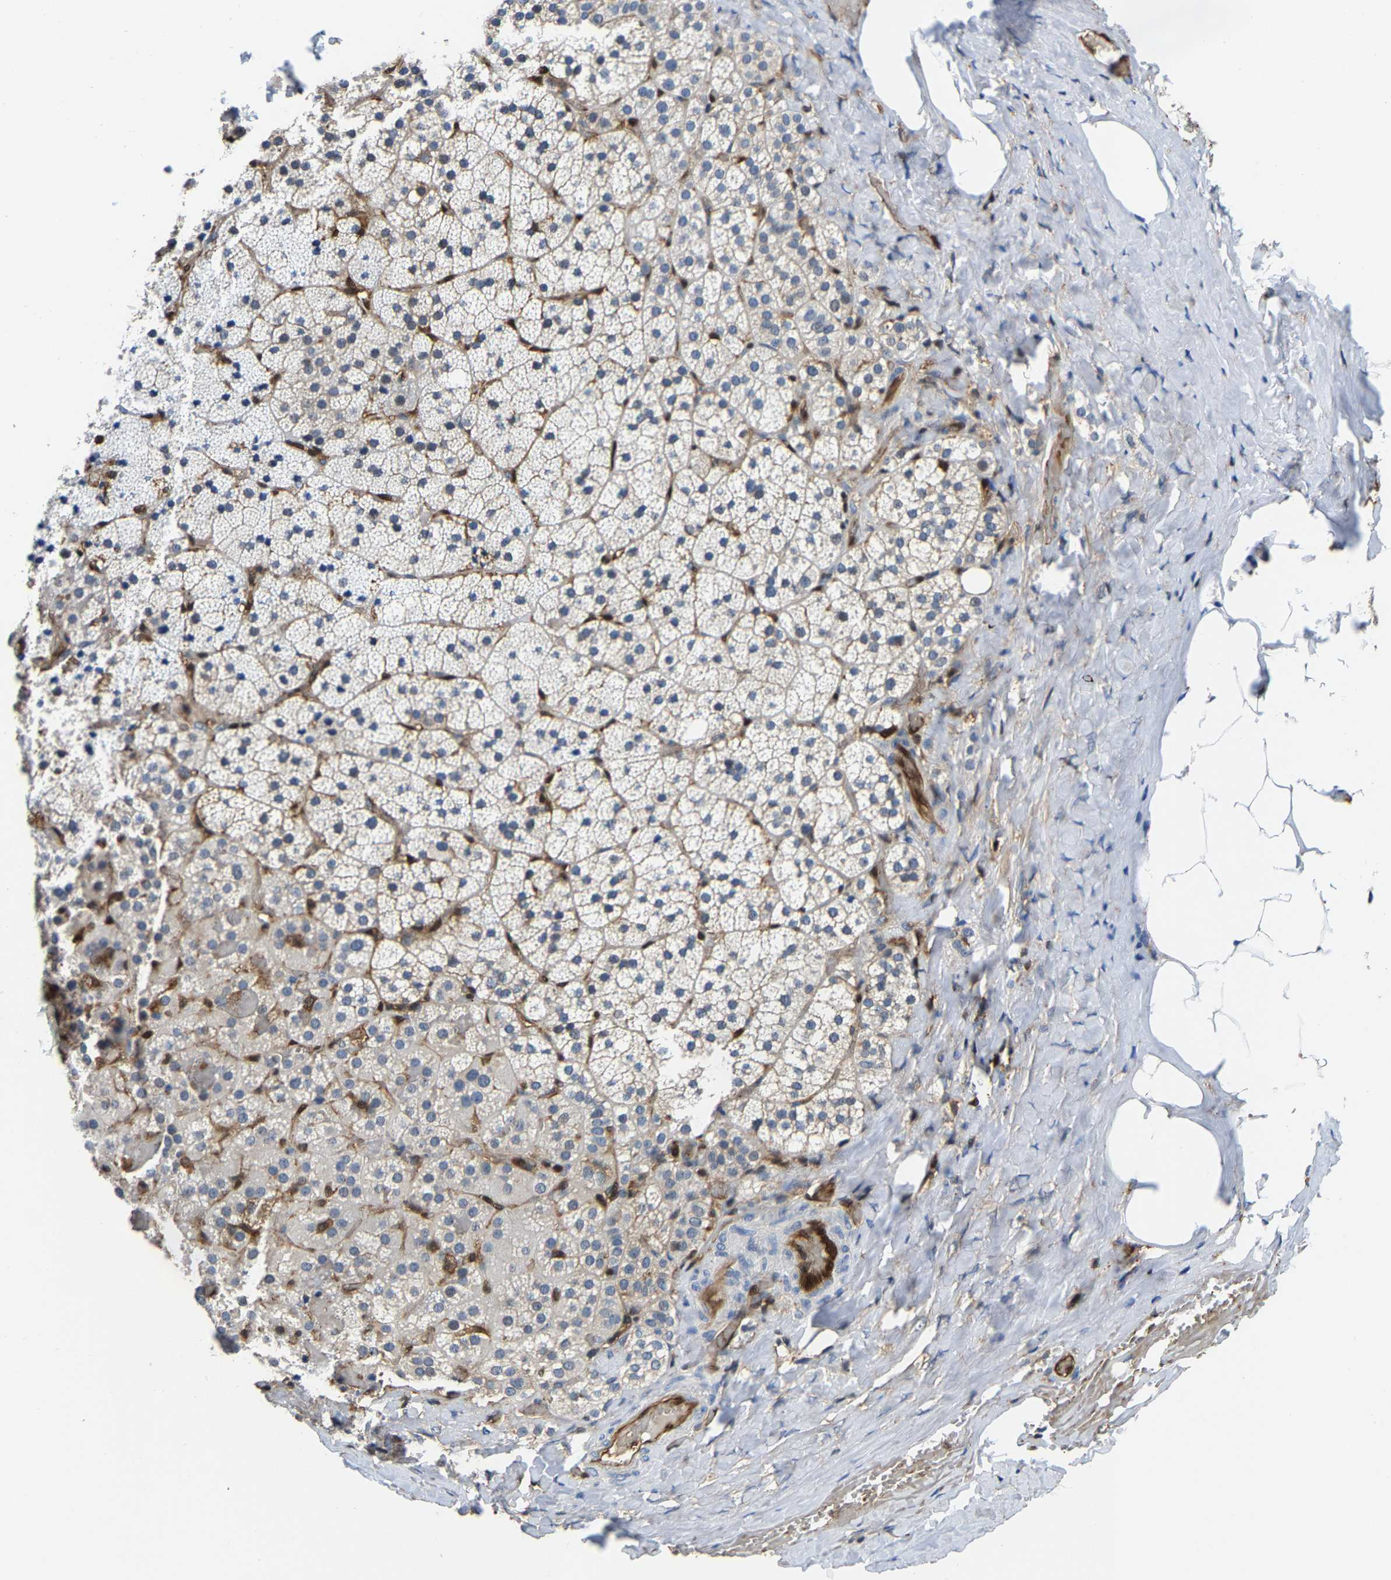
{"staining": {"intensity": "weak", "quantity": "<25%", "location": "cytoplasmic/membranous"}, "tissue": "adrenal gland", "cell_type": "Glandular cells", "image_type": "normal", "snomed": [{"axis": "morphology", "description": "Normal tissue, NOS"}, {"axis": "topography", "description": "Adrenal gland"}], "caption": "Adrenal gland was stained to show a protein in brown. There is no significant expression in glandular cells. (Brightfield microscopy of DAB (3,3'-diaminobenzidine) immunohistochemistry (IHC) at high magnification).", "gene": "GIMAP7", "patient": {"sex": "female", "age": 59}}